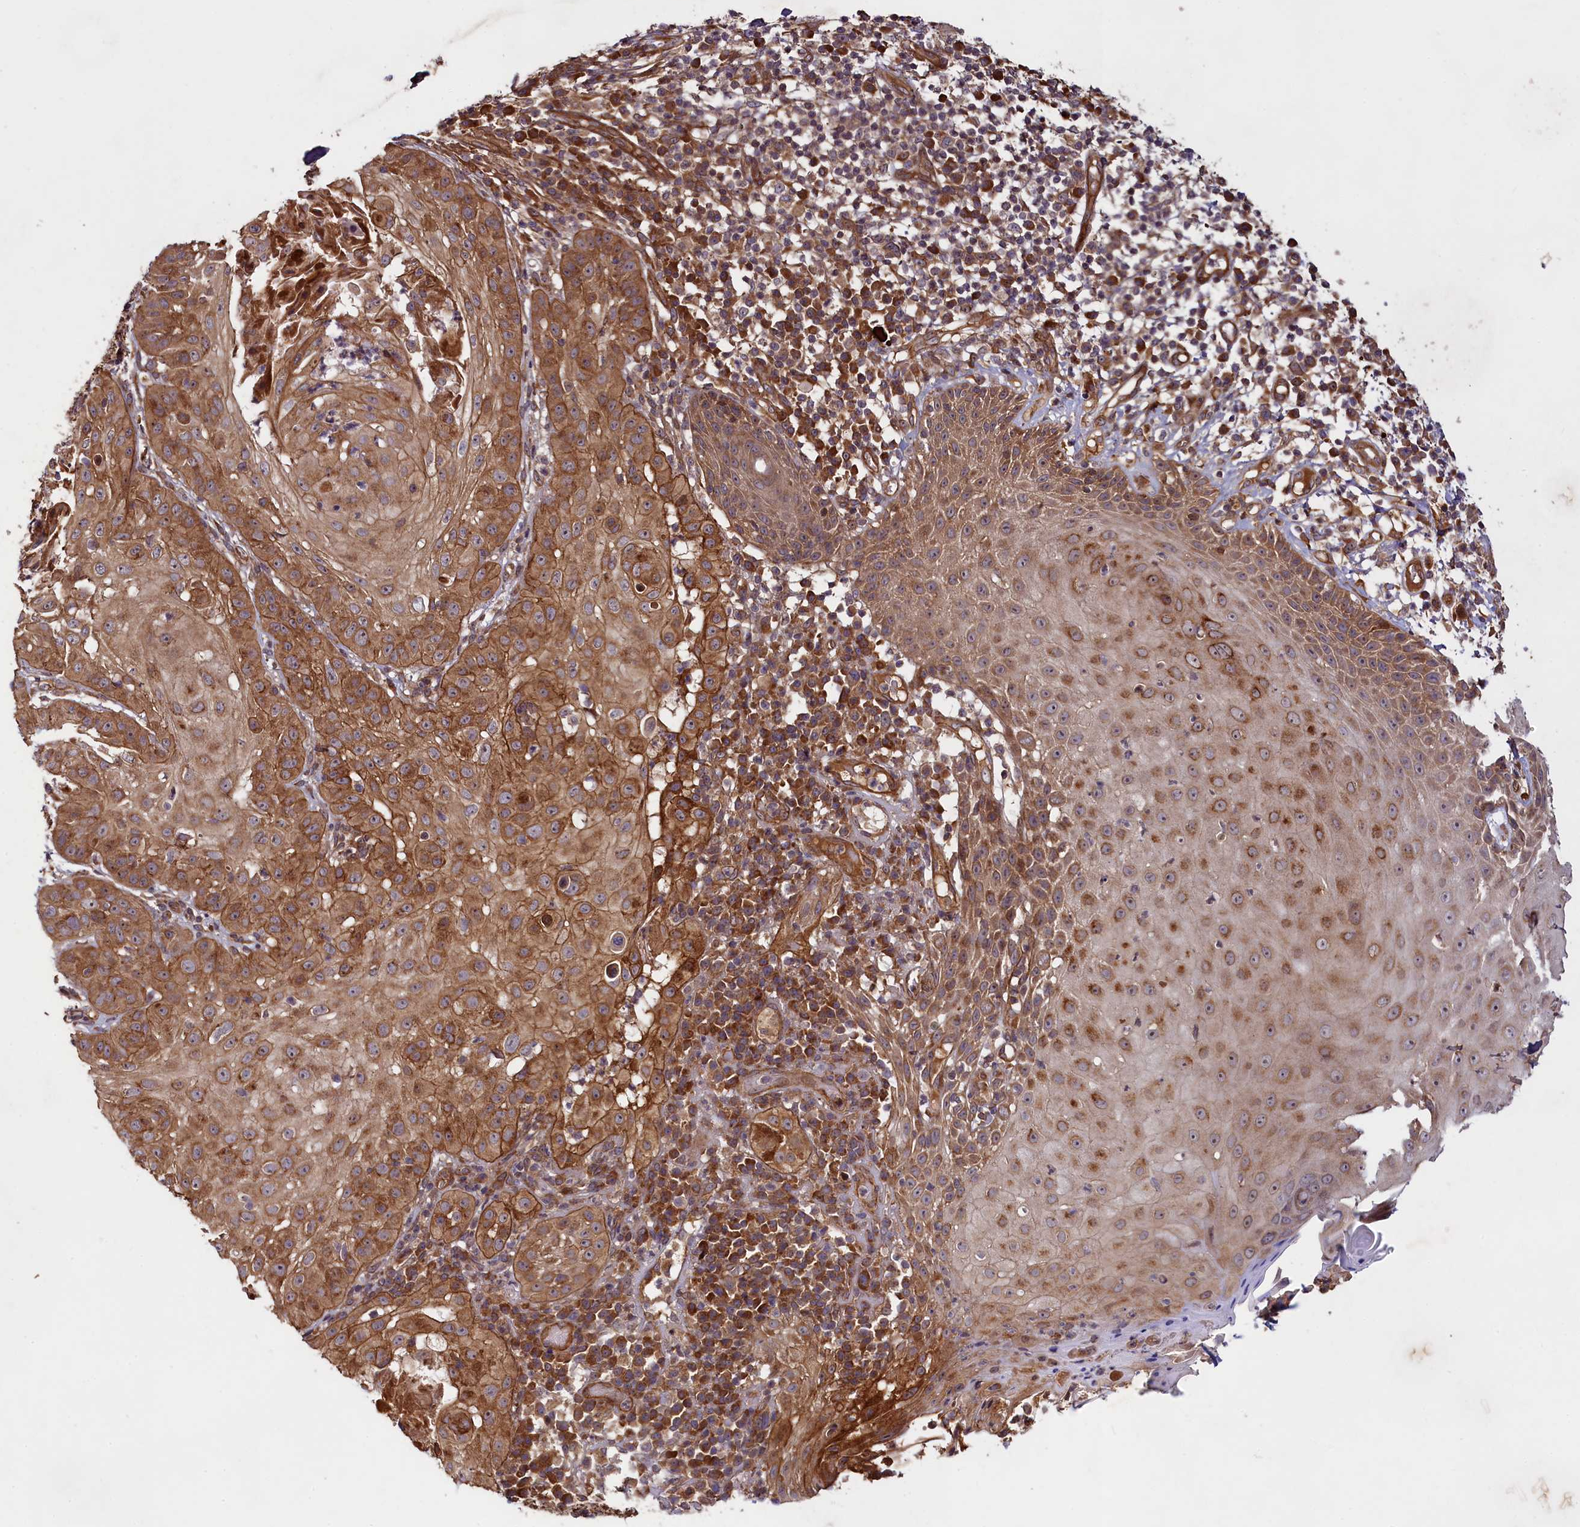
{"staining": {"intensity": "moderate", "quantity": ">75%", "location": "cytoplasmic/membranous"}, "tissue": "skin cancer", "cell_type": "Tumor cells", "image_type": "cancer", "snomed": [{"axis": "morphology", "description": "Normal tissue, NOS"}, {"axis": "morphology", "description": "Basal cell carcinoma"}, {"axis": "topography", "description": "Skin"}], "caption": "DAB immunohistochemical staining of skin cancer (basal cell carcinoma) demonstrates moderate cytoplasmic/membranous protein expression in approximately >75% of tumor cells.", "gene": "CCDC102A", "patient": {"sex": "male", "age": 93}}